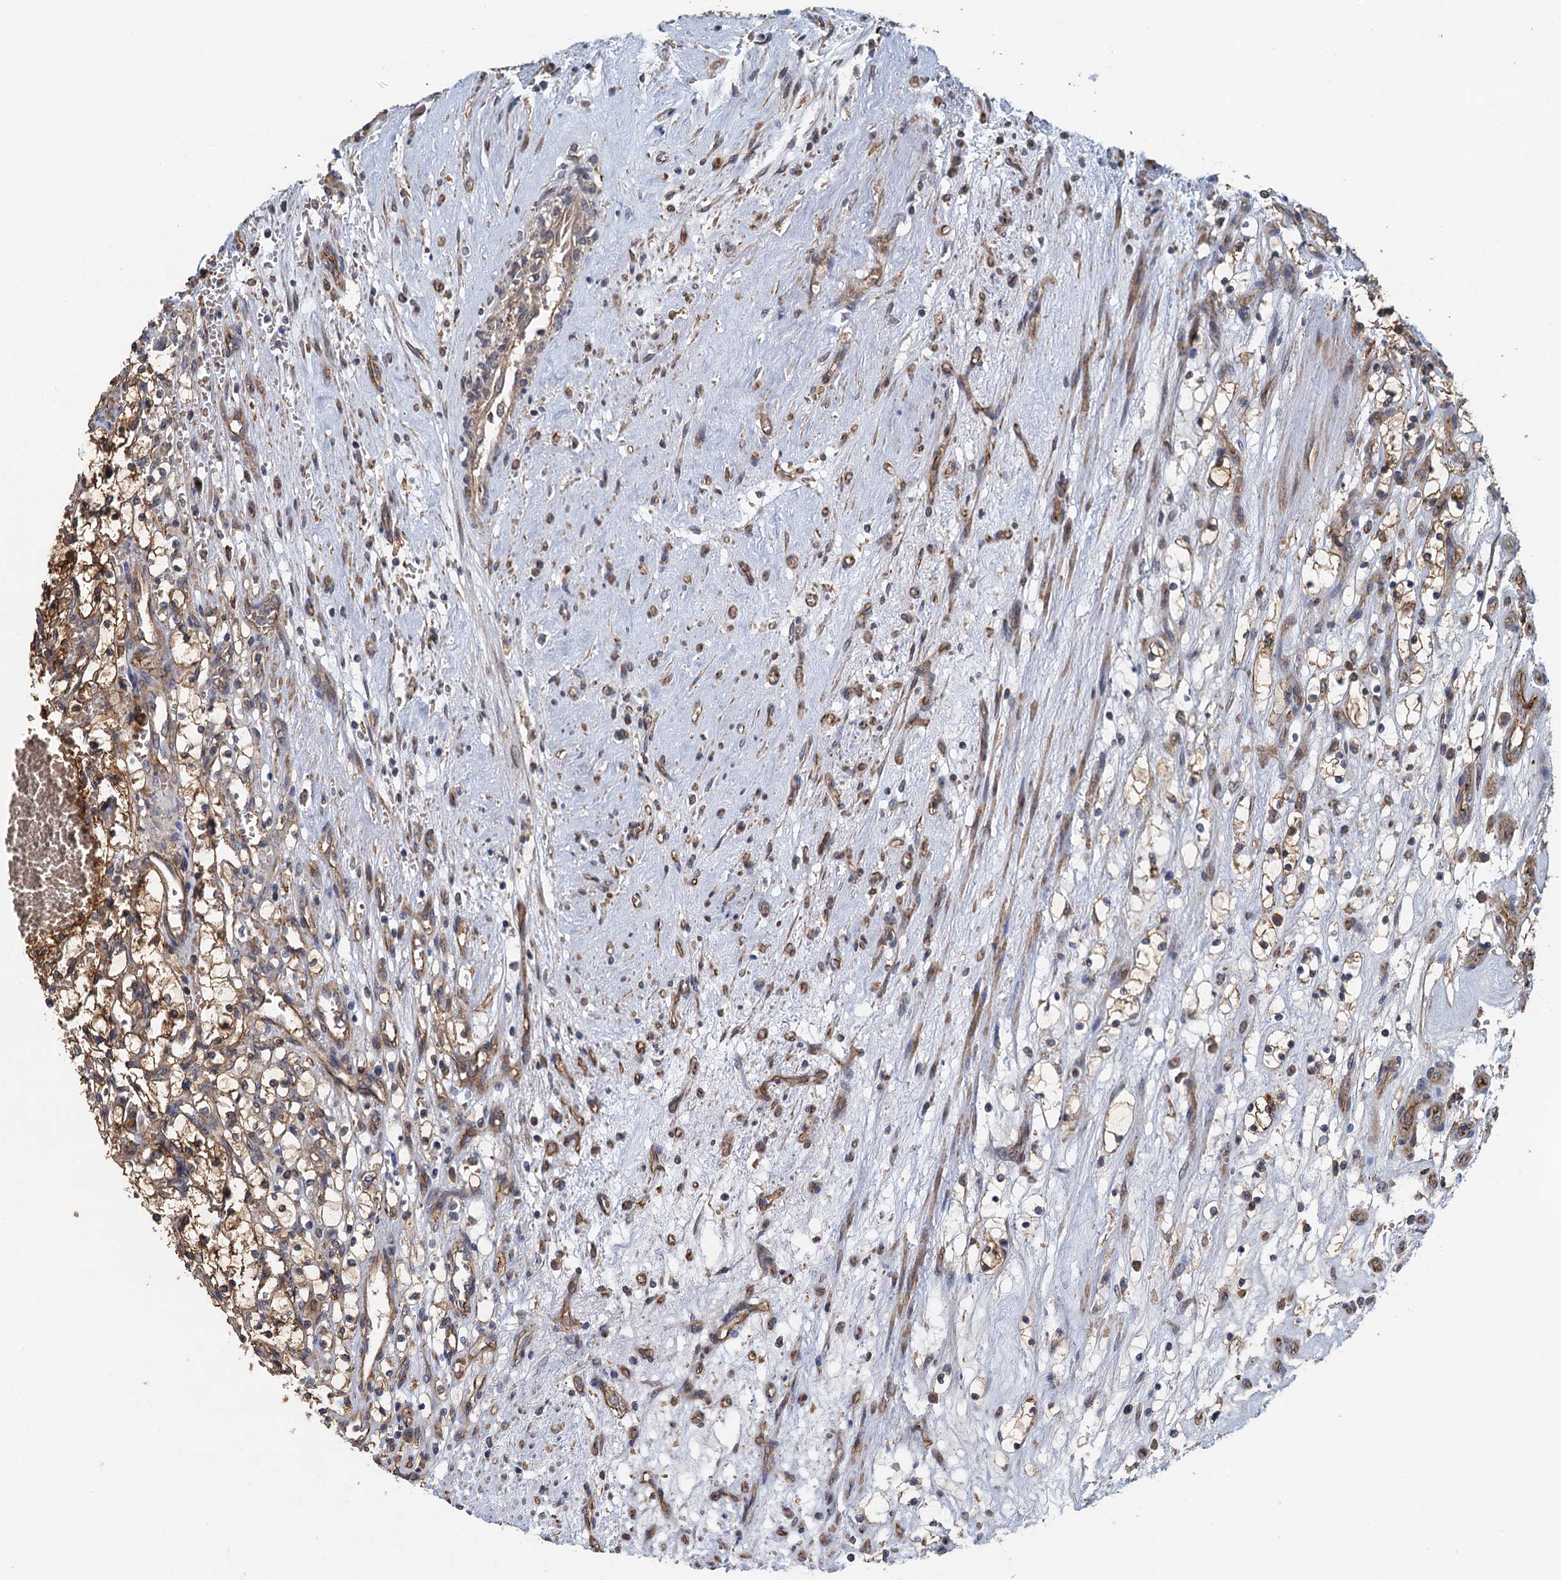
{"staining": {"intensity": "moderate", "quantity": ">75%", "location": "cytoplasmic/membranous"}, "tissue": "renal cancer", "cell_type": "Tumor cells", "image_type": "cancer", "snomed": [{"axis": "morphology", "description": "Adenocarcinoma, NOS"}, {"axis": "topography", "description": "Kidney"}], "caption": "This is a photomicrograph of IHC staining of renal cancer (adenocarcinoma), which shows moderate positivity in the cytoplasmic/membranous of tumor cells.", "gene": "RSAD2", "patient": {"sex": "female", "age": 69}}